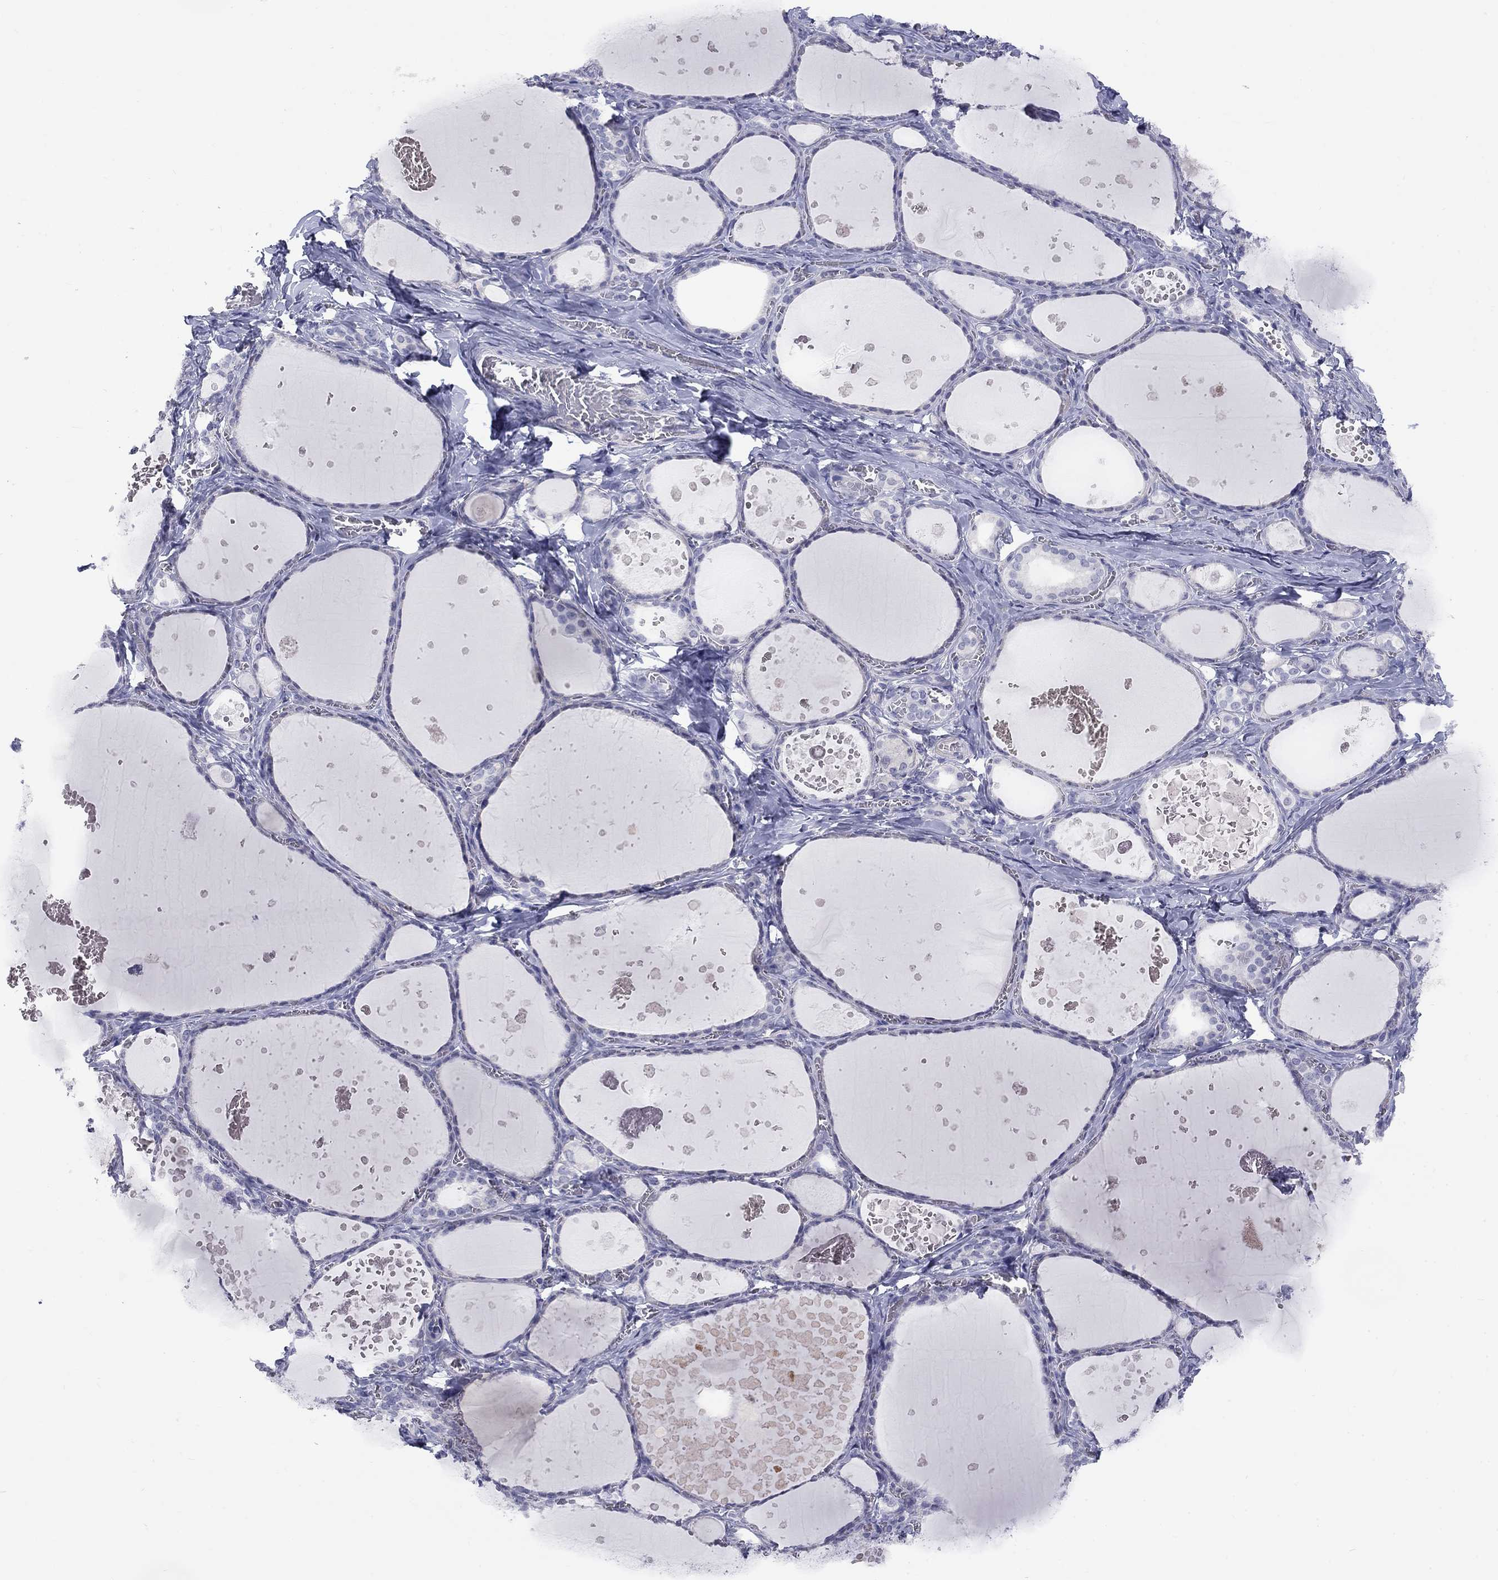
{"staining": {"intensity": "negative", "quantity": "none", "location": "none"}, "tissue": "thyroid gland", "cell_type": "Glandular cells", "image_type": "normal", "snomed": [{"axis": "morphology", "description": "Normal tissue, NOS"}, {"axis": "topography", "description": "Thyroid gland"}], "caption": "Thyroid gland was stained to show a protein in brown. There is no significant staining in glandular cells.", "gene": "CACNA1A", "patient": {"sex": "female", "age": 56}}